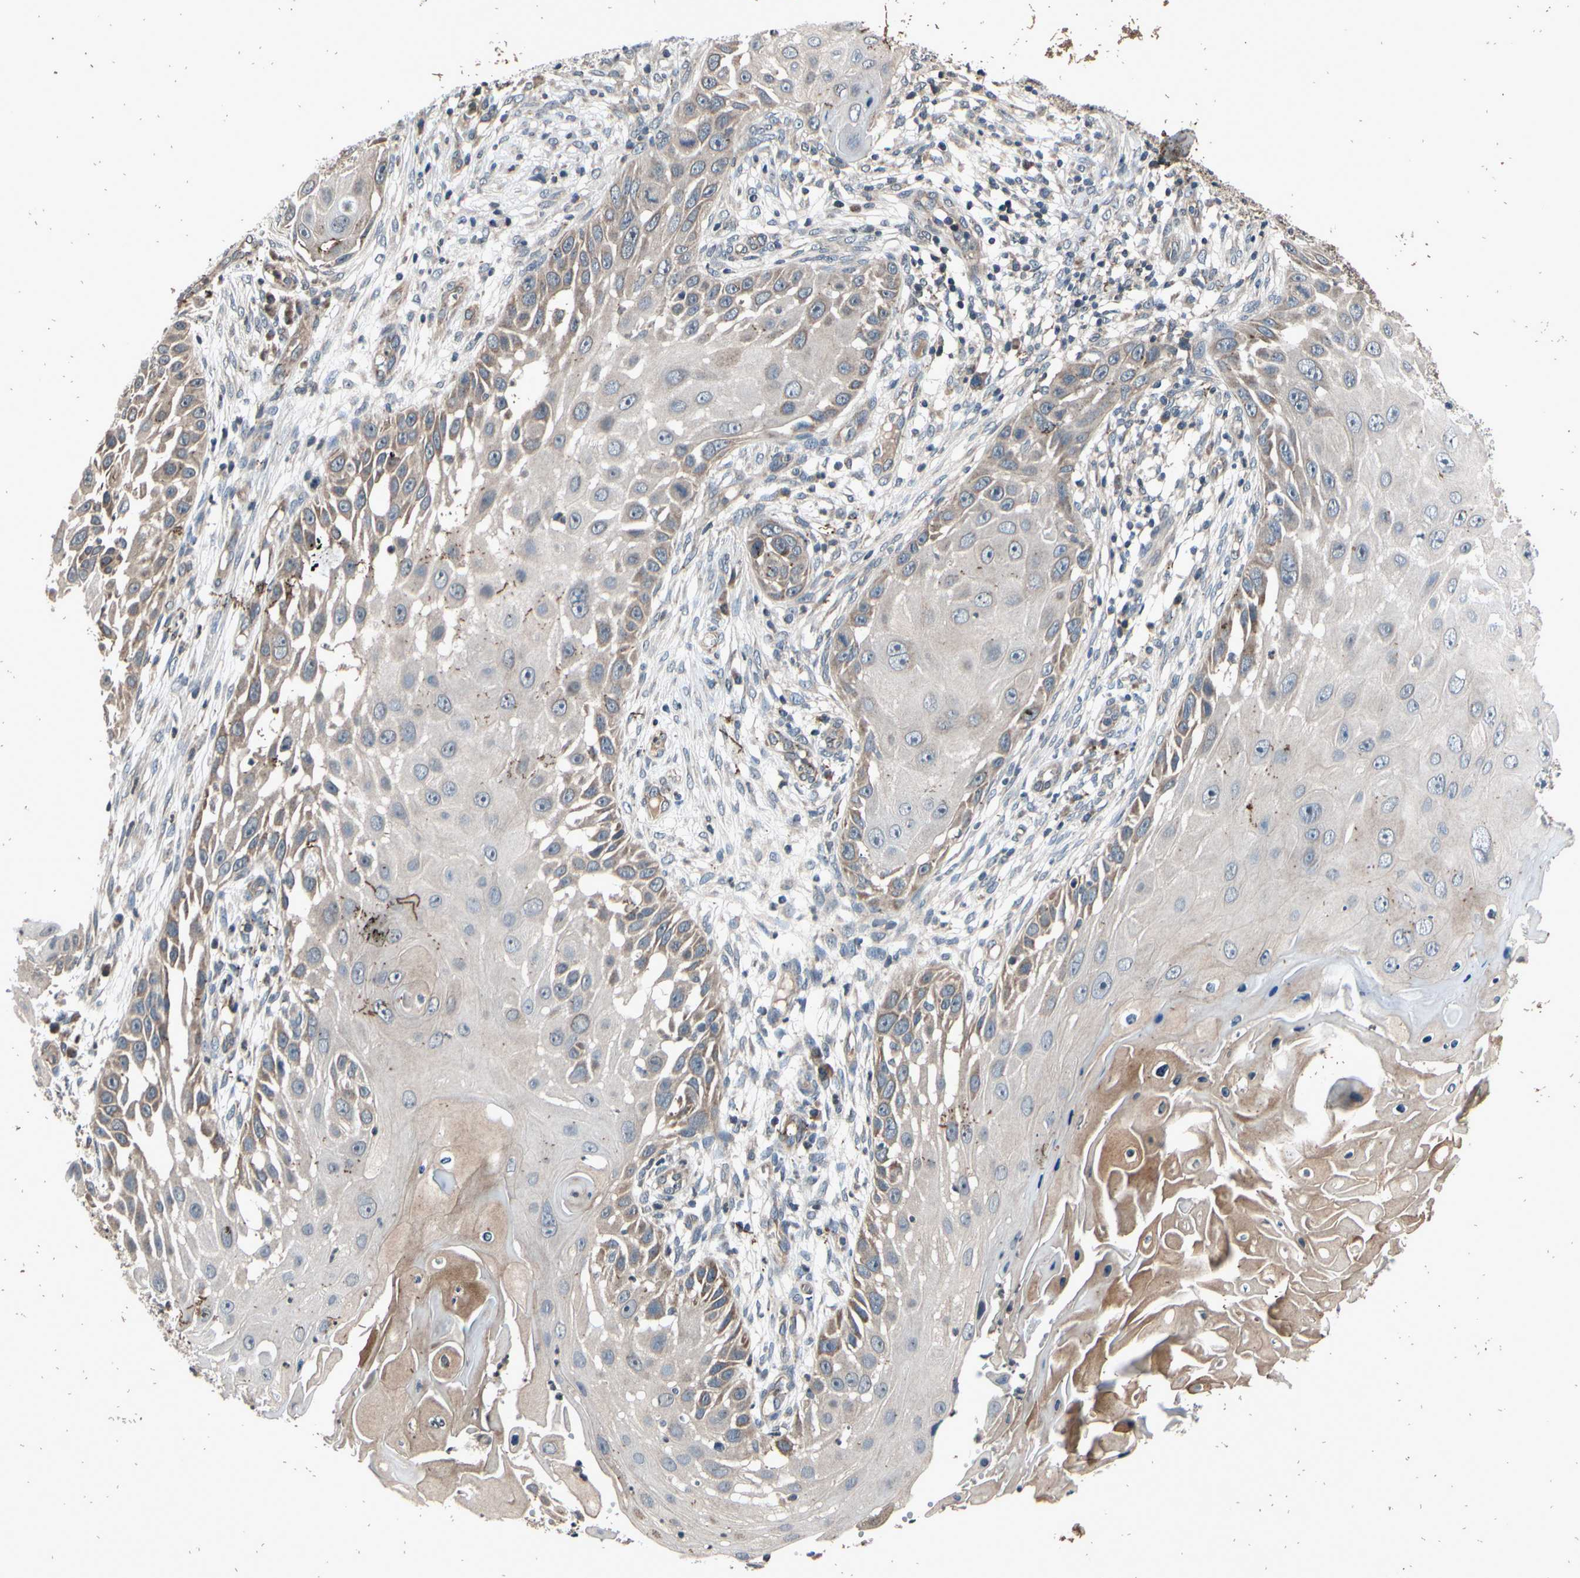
{"staining": {"intensity": "moderate", "quantity": "25%-75%", "location": "cytoplasmic/membranous"}, "tissue": "skin cancer", "cell_type": "Tumor cells", "image_type": "cancer", "snomed": [{"axis": "morphology", "description": "Squamous cell carcinoma, NOS"}, {"axis": "topography", "description": "Skin"}], "caption": "Immunohistochemistry (DAB) staining of skin cancer exhibits moderate cytoplasmic/membranous protein positivity in about 25%-75% of tumor cells. (DAB = brown stain, brightfield microscopy at high magnification).", "gene": "MBTPS2", "patient": {"sex": "female", "age": 44}}